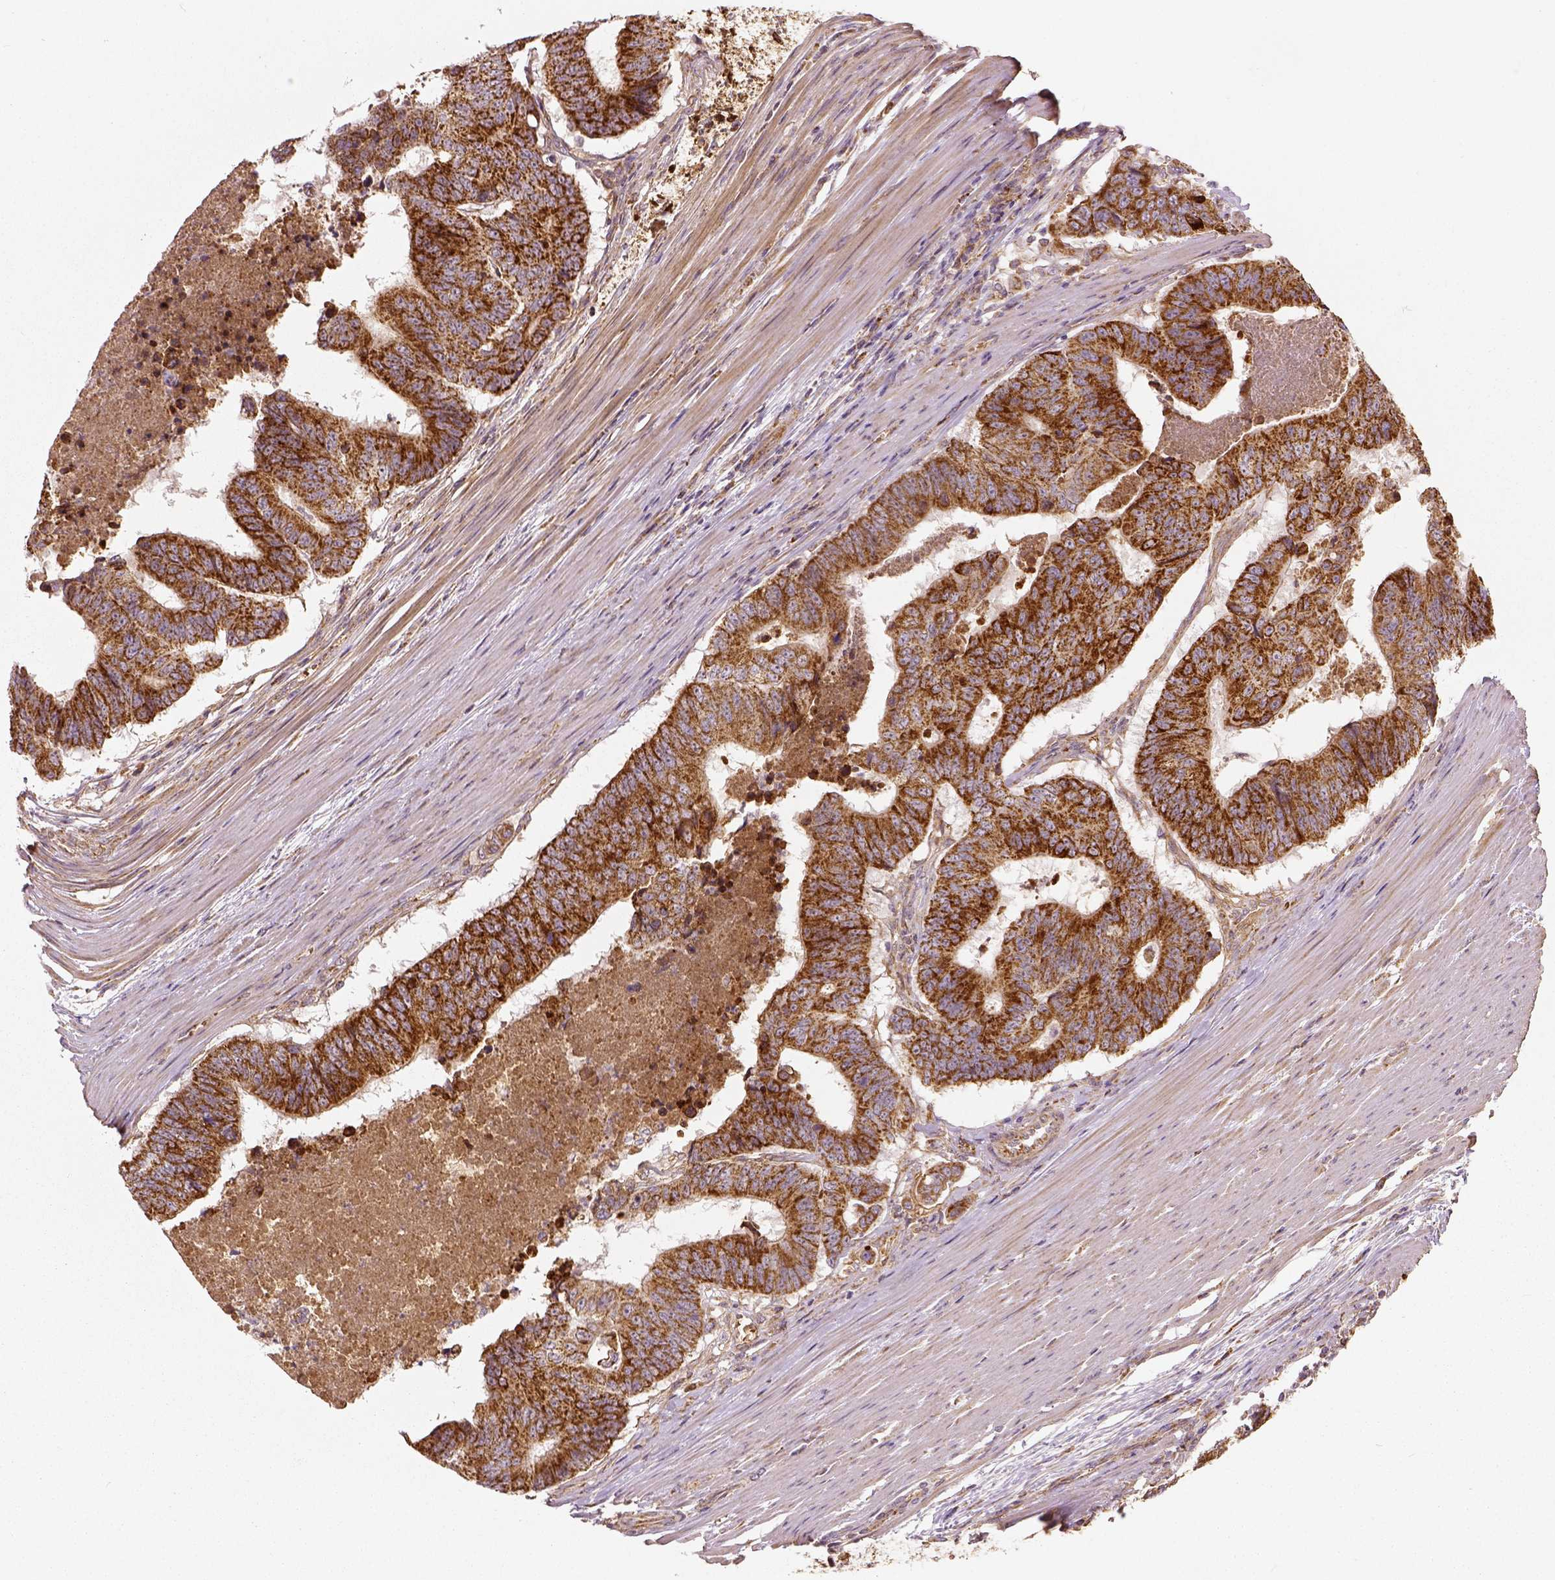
{"staining": {"intensity": "strong", "quantity": ">75%", "location": "cytoplasmic/membranous"}, "tissue": "colorectal cancer", "cell_type": "Tumor cells", "image_type": "cancer", "snomed": [{"axis": "morphology", "description": "Adenocarcinoma, NOS"}, {"axis": "topography", "description": "Colon"}], "caption": "Colorectal cancer (adenocarcinoma) was stained to show a protein in brown. There is high levels of strong cytoplasmic/membranous positivity in approximately >75% of tumor cells.", "gene": "PGAM5", "patient": {"sex": "female", "age": 48}}